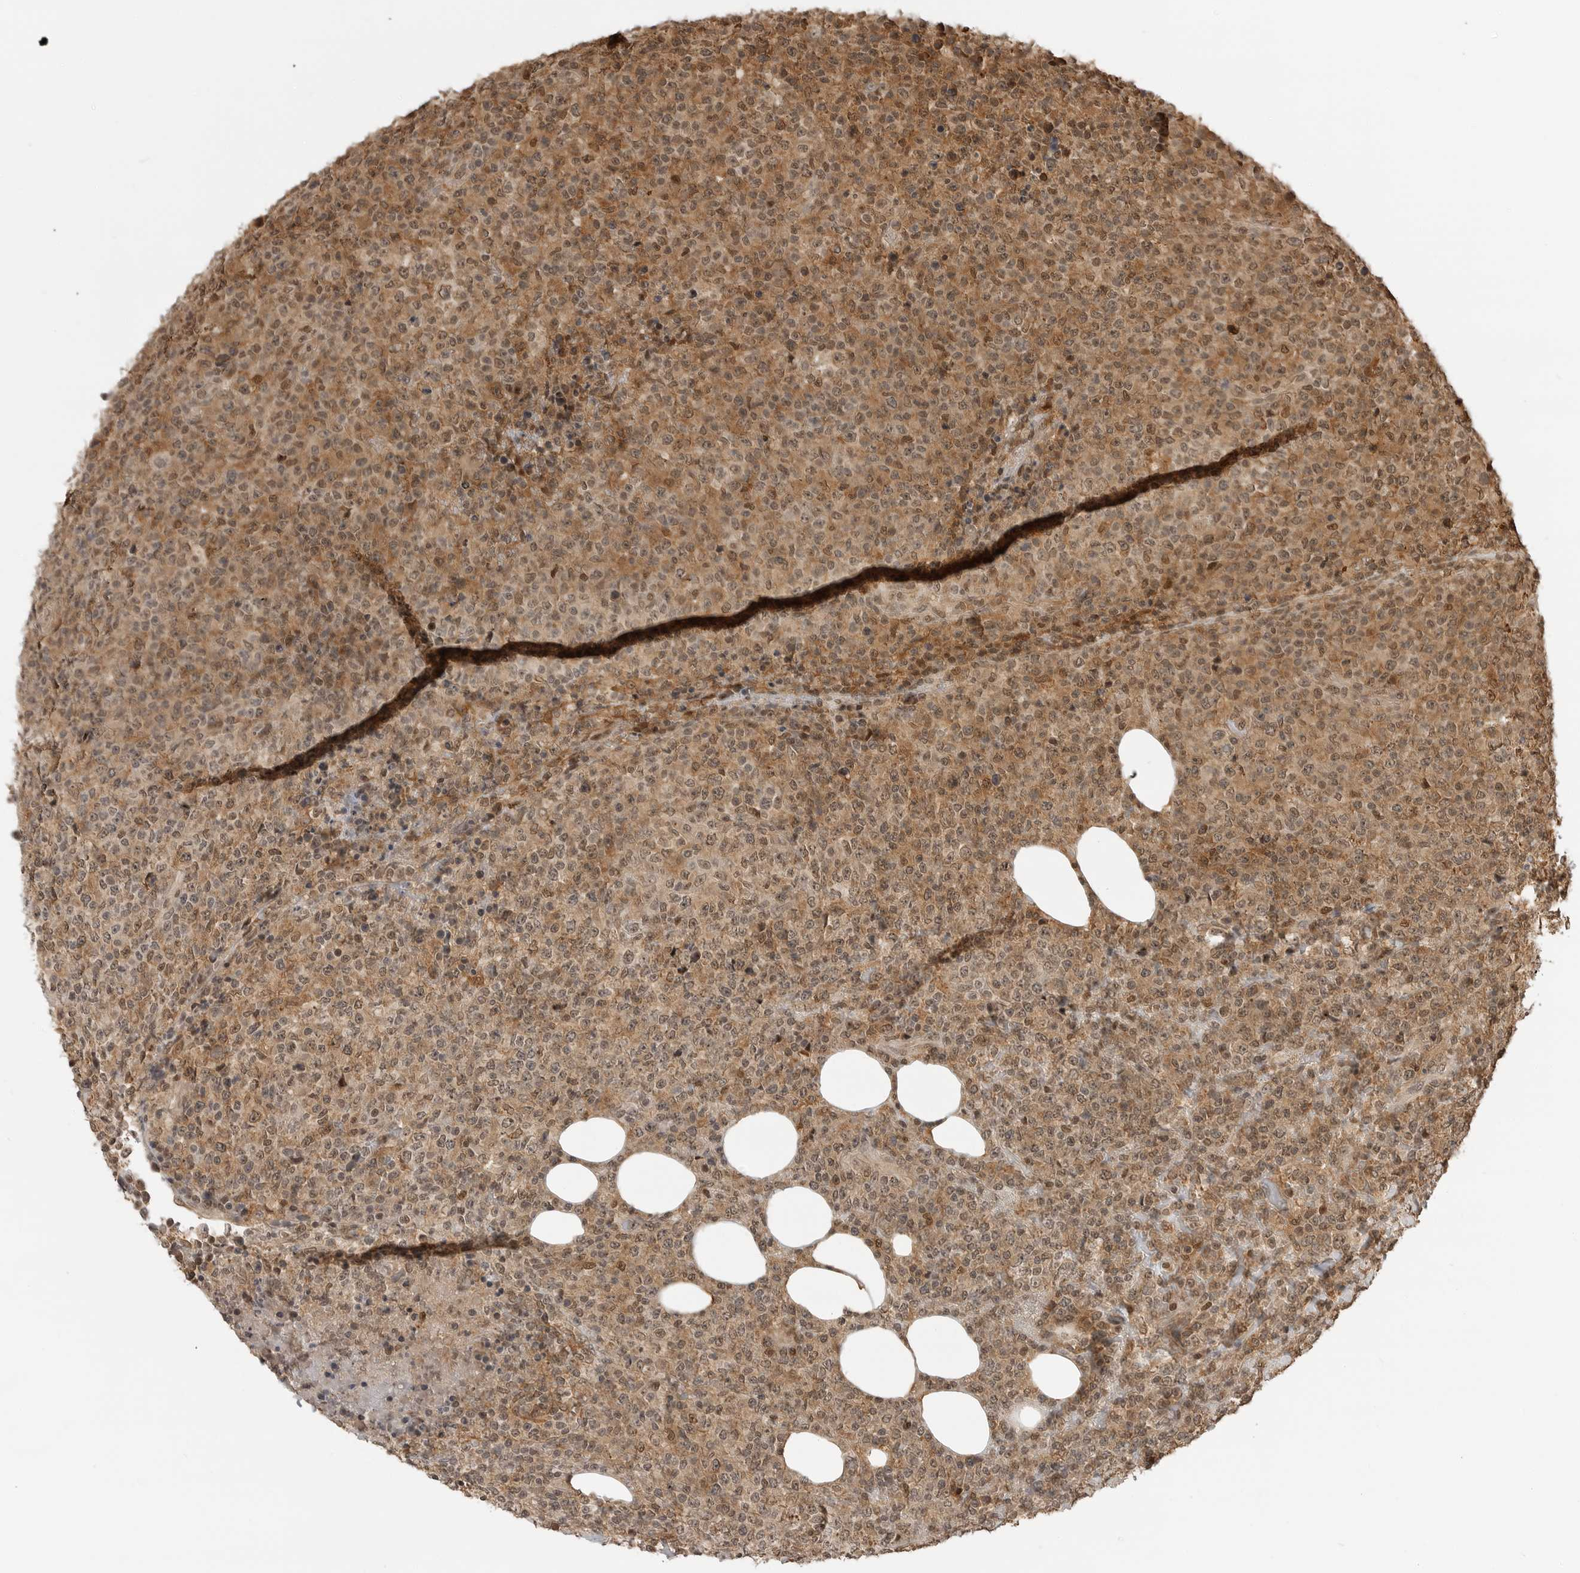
{"staining": {"intensity": "moderate", "quantity": "25%-75%", "location": "cytoplasmic/membranous,nuclear"}, "tissue": "lymphoma", "cell_type": "Tumor cells", "image_type": "cancer", "snomed": [{"axis": "morphology", "description": "Malignant lymphoma, non-Hodgkin's type, High grade"}, {"axis": "topography", "description": "Lymph node"}], "caption": "Lymphoma stained with a protein marker displays moderate staining in tumor cells.", "gene": "BMP2K", "patient": {"sex": "male", "age": 13}}